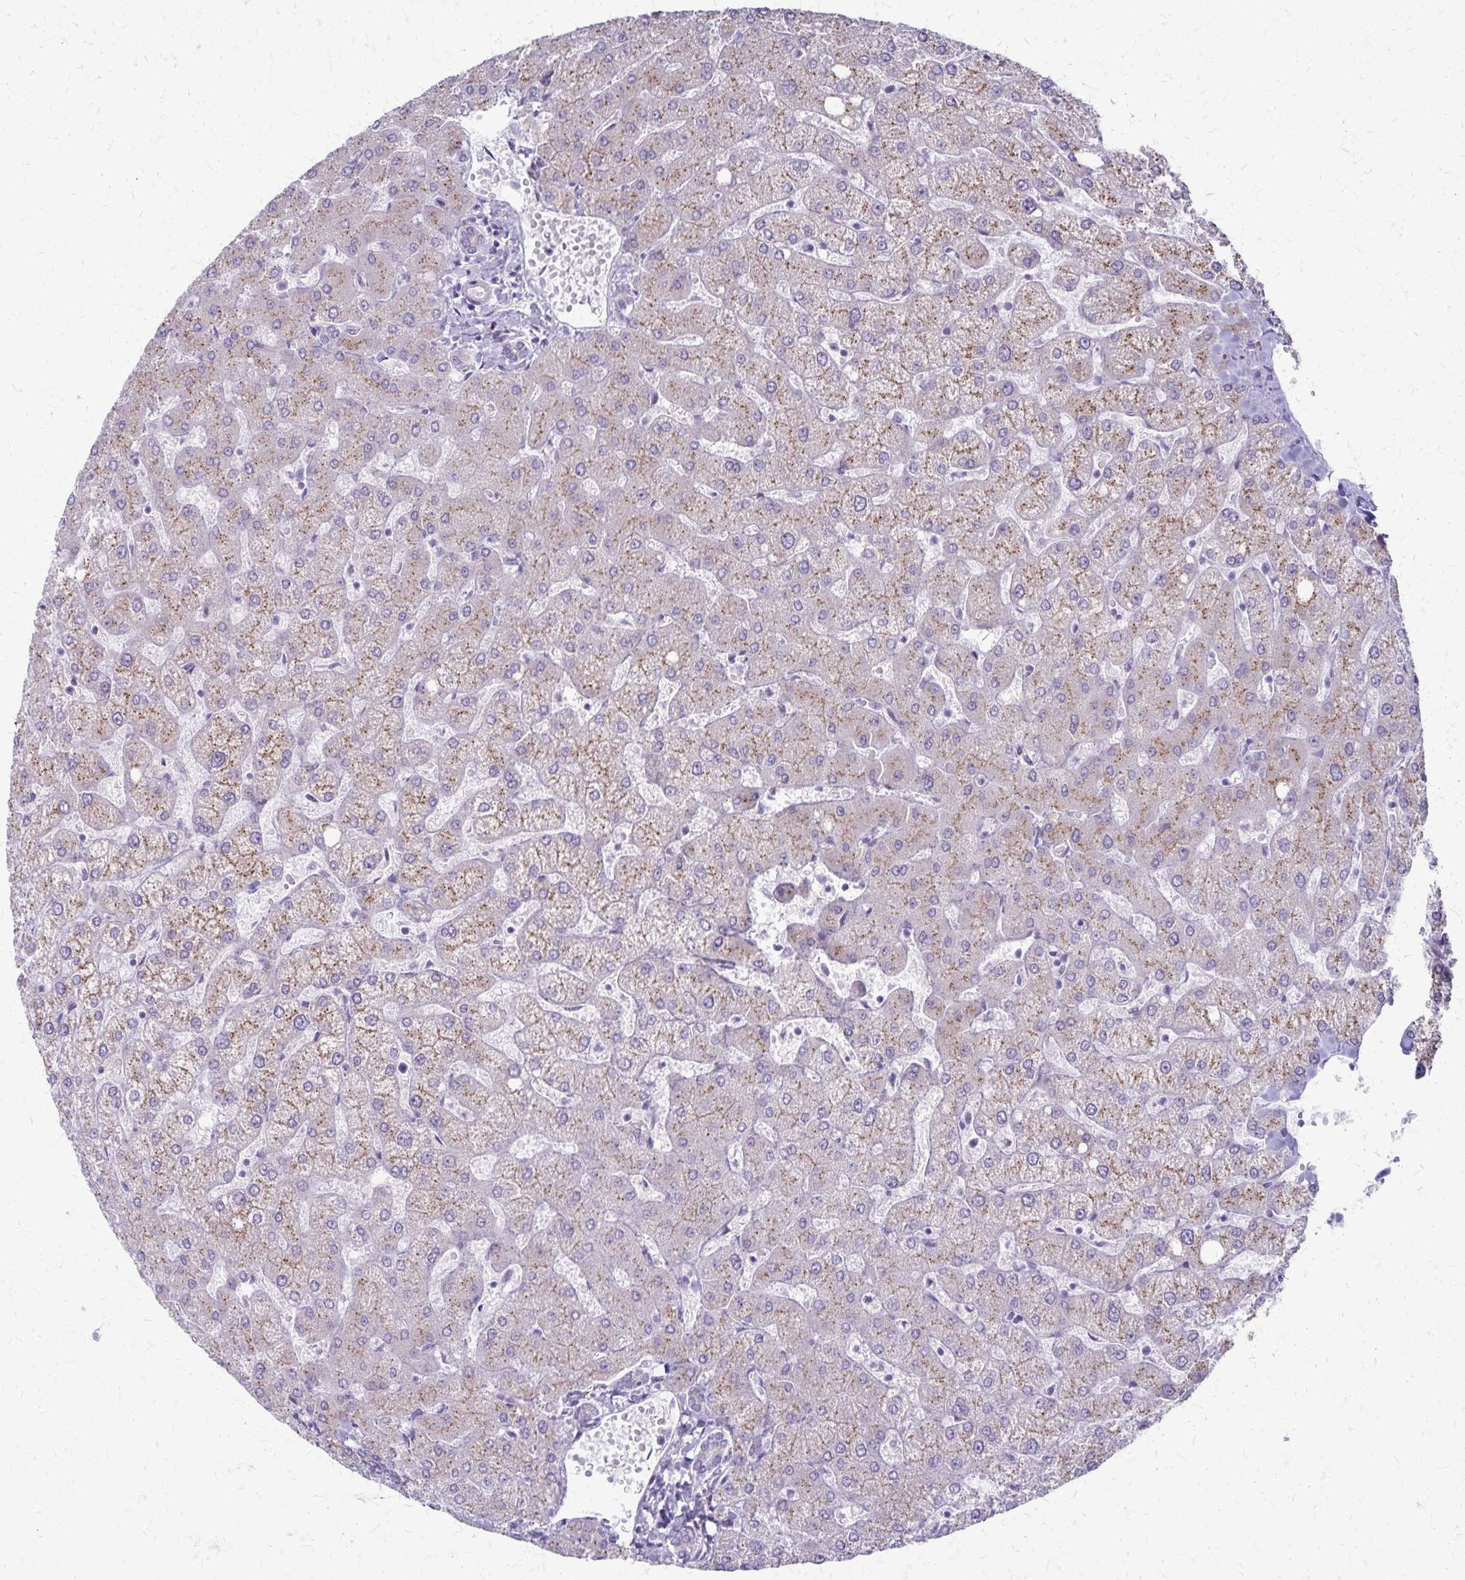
{"staining": {"intensity": "negative", "quantity": "none", "location": "none"}, "tissue": "liver", "cell_type": "Cholangiocytes", "image_type": "normal", "snomed": [{"axis": "morphology", "description": "Normal tissue, NOS"}, {"axis": "topography", "description": "Liver"}], "caption": "The image reveals no significant expression in cholangiocytes of liver. Brightfield microscopy of IHC stained with DAB (3,3'-diaminobenzidine) (brown) and hematoxylin (blue), captured at high magnification.", "gene": "MCFD2", "patient": {"sex": "female", "age": 54}}